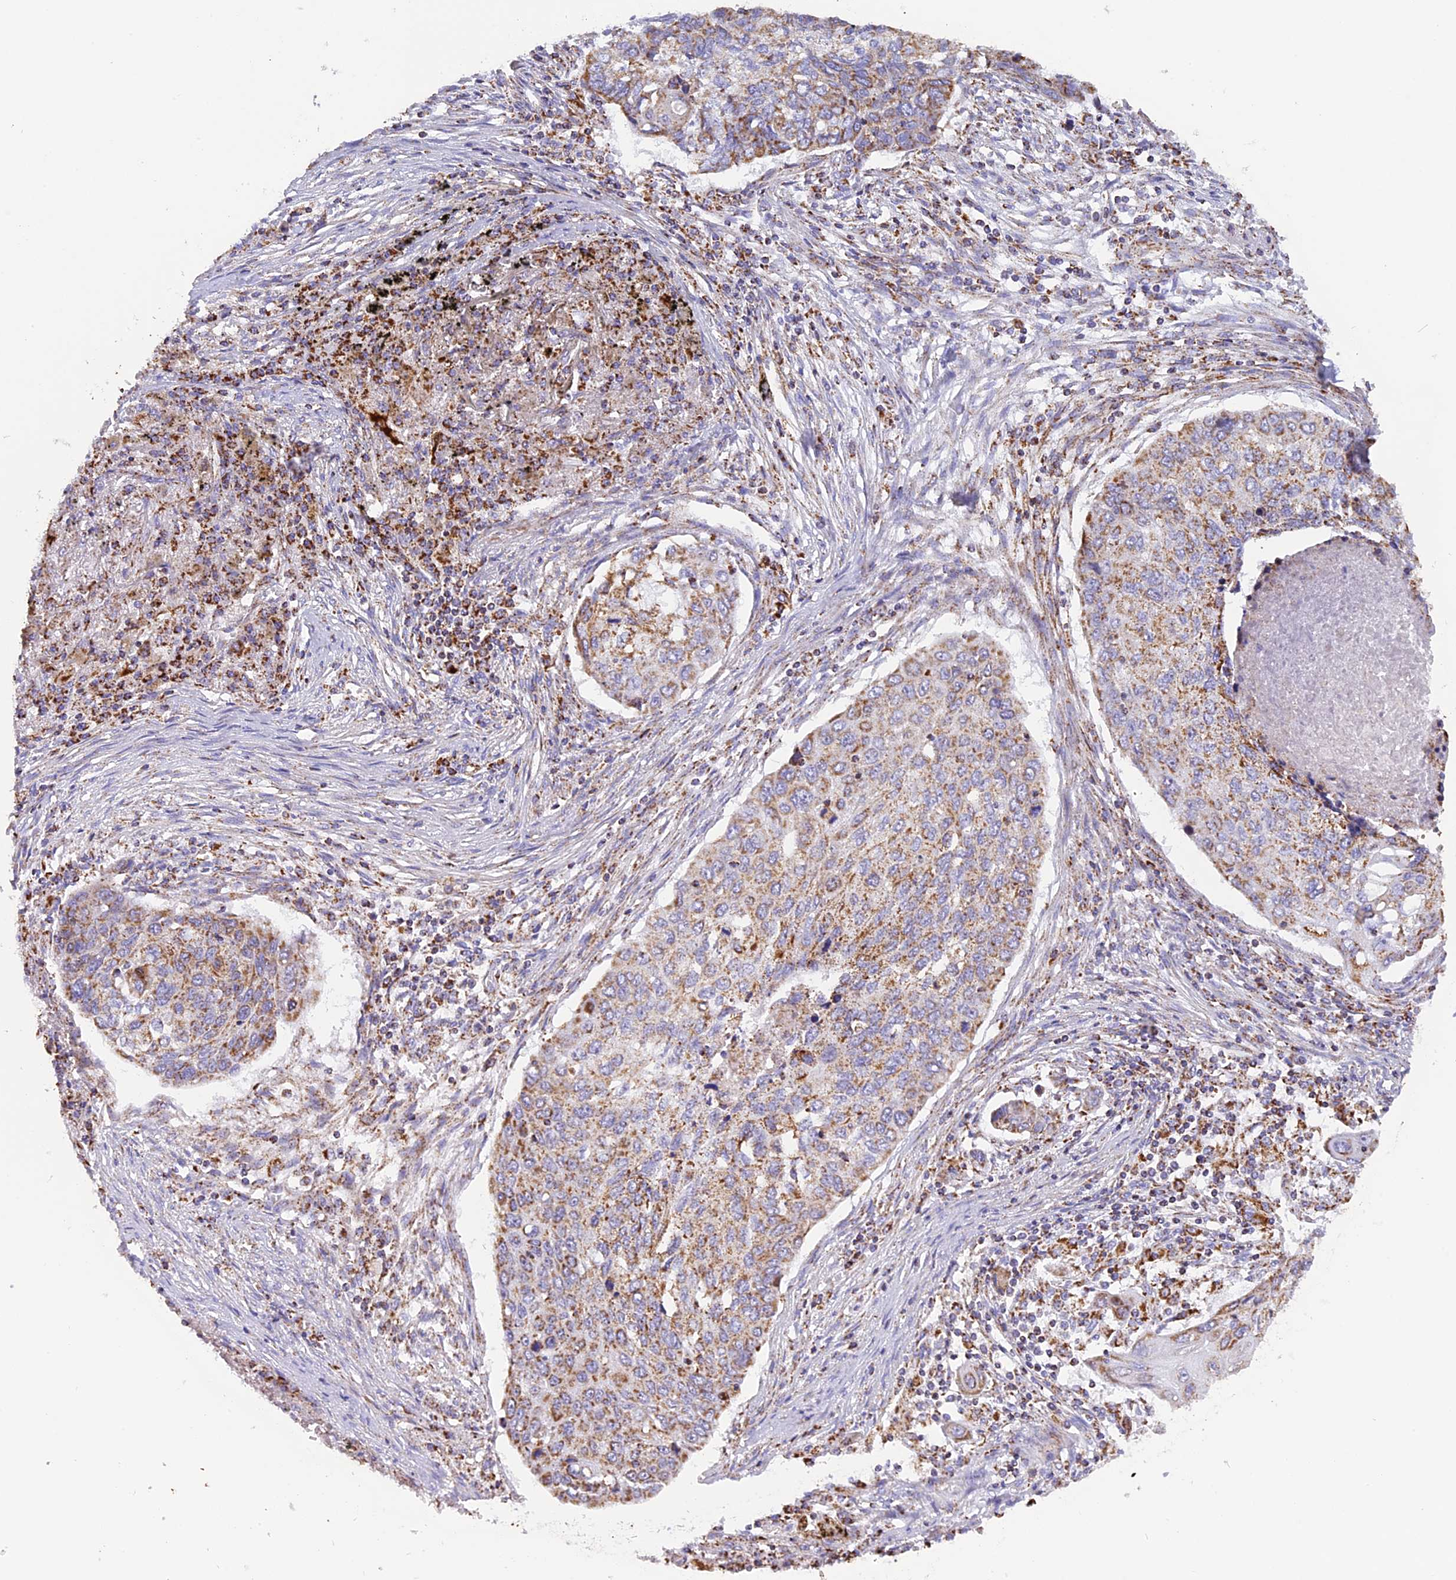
{"staining": {"intensity": "moderate", "quantity": ">75%", "location": "cytoplasmic/membranous"}, "tissue": "lung cancer", "cell_type": "Tumor cells", "image_type": "cancer", "snomed": [{"axis": "morphology", "description": "Squamous cell carcinoma, NOS"}, {"axis": "topography", "description": "Lung"}], "caption": "Protein analysis of lung cancer tissue demonstrates moderate cytoplasmic/membranous positivity in approximately >75% of tumor cells.", "gene": "KCNG1", "patient": {"sex": "female", "age": 63}}